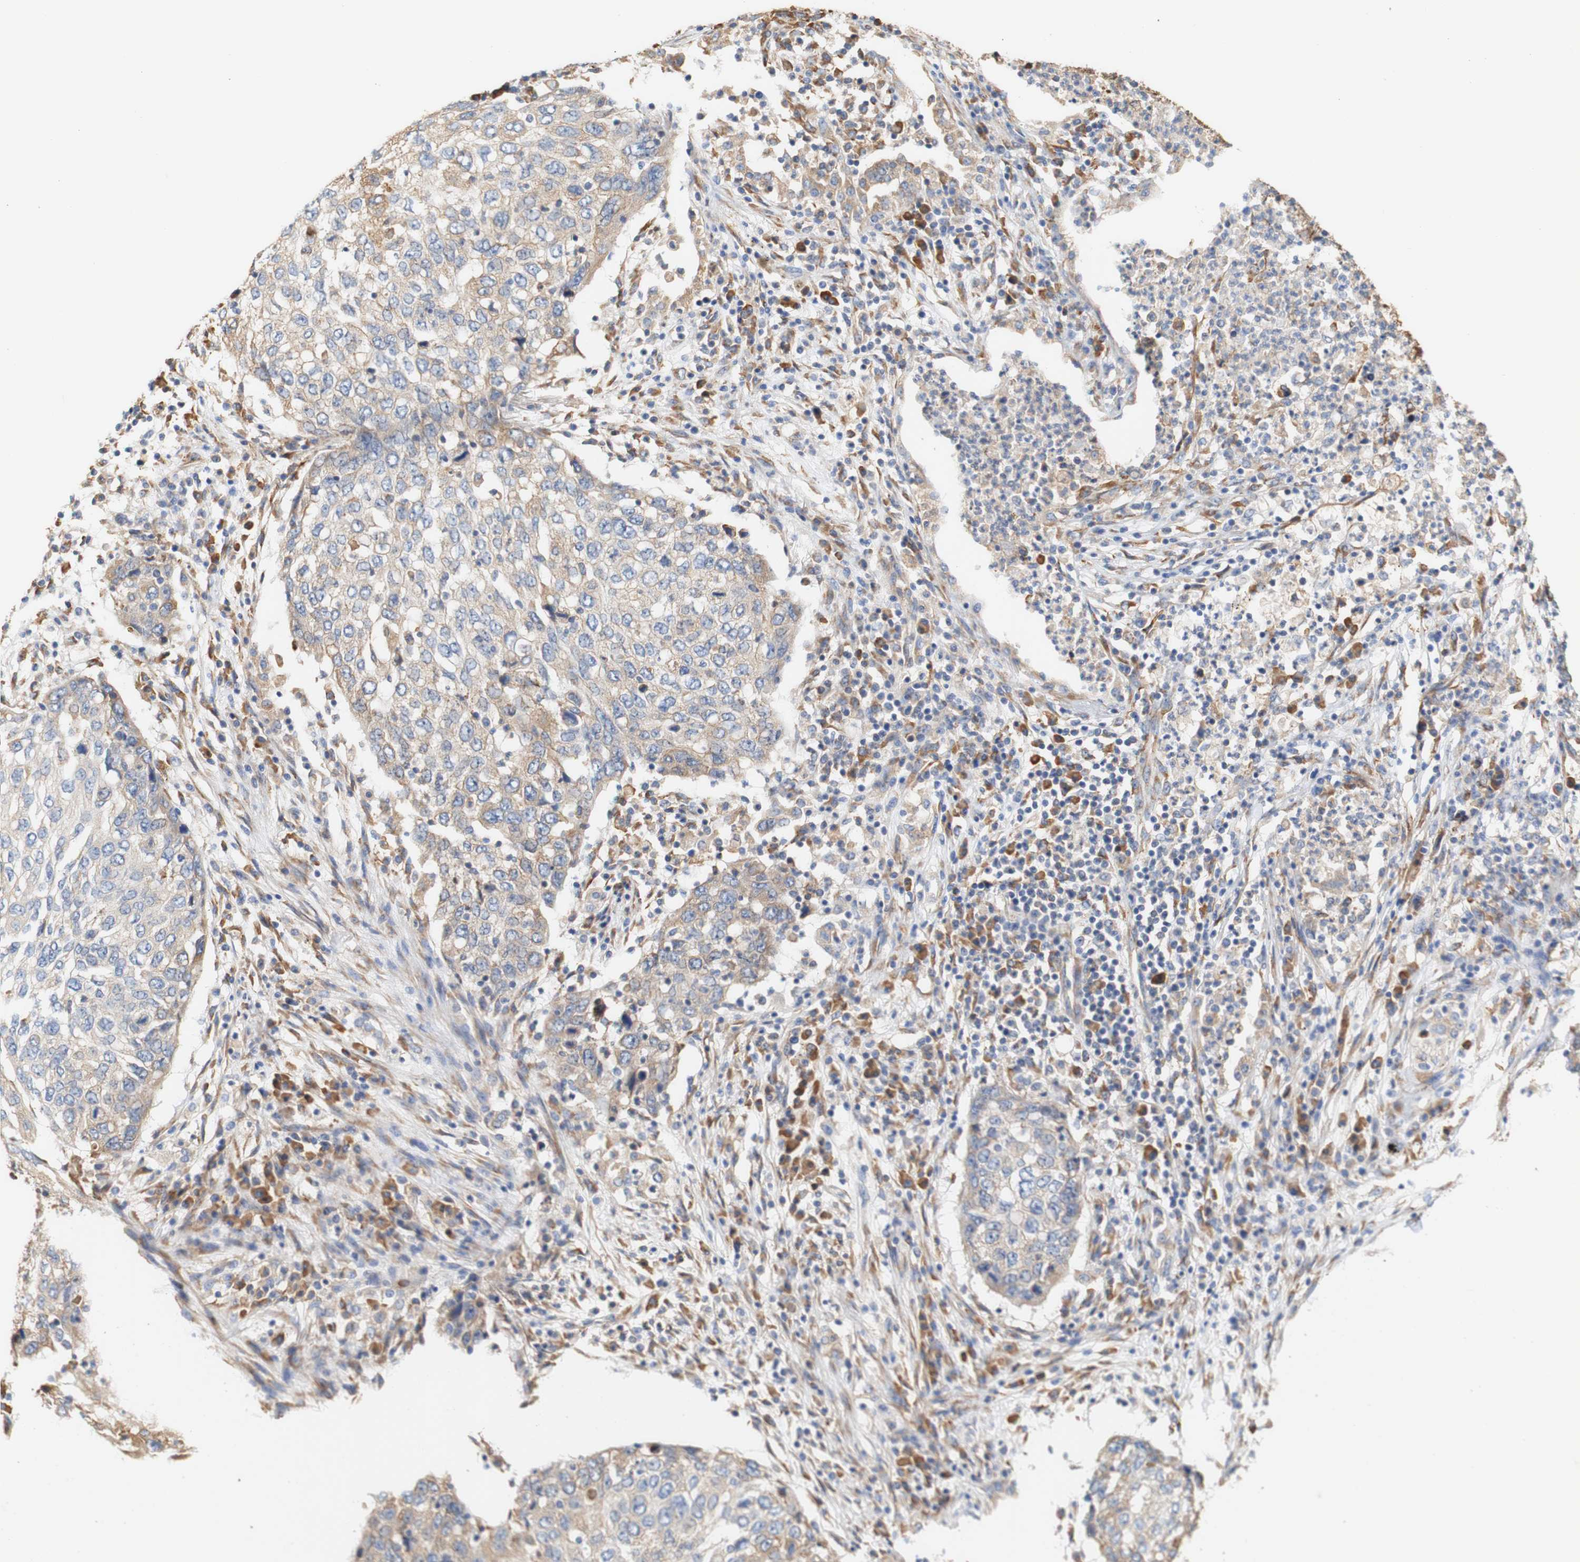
{"staining": {"intensity": "weak", "quantity": "25%-75%", "location": "cytoplasmic/membranous"}, "tissue": "lung cancer", "cell_type": "Tumor cells", "image_type": "cancer", "snomed": [{"axis": "morphology", "description": "Squamous cell carcinoma, NOS"}, {"axis": "topography", "description": "Lung"}], "caption": "Immunohistochemistry (IHC) image of neoplastic tissue: lung cancer (squamous cell carcinoma) stained using immunohistochemistry (IHC) reveals low levels of weak protein expression localized specifically in the cytoplasmic/membranous of tumor cells, appearing as a cytoplasmic/membranous brown color.", "gene": "EIF2AK4", "patient": {"sex": "female", "age": 63}}